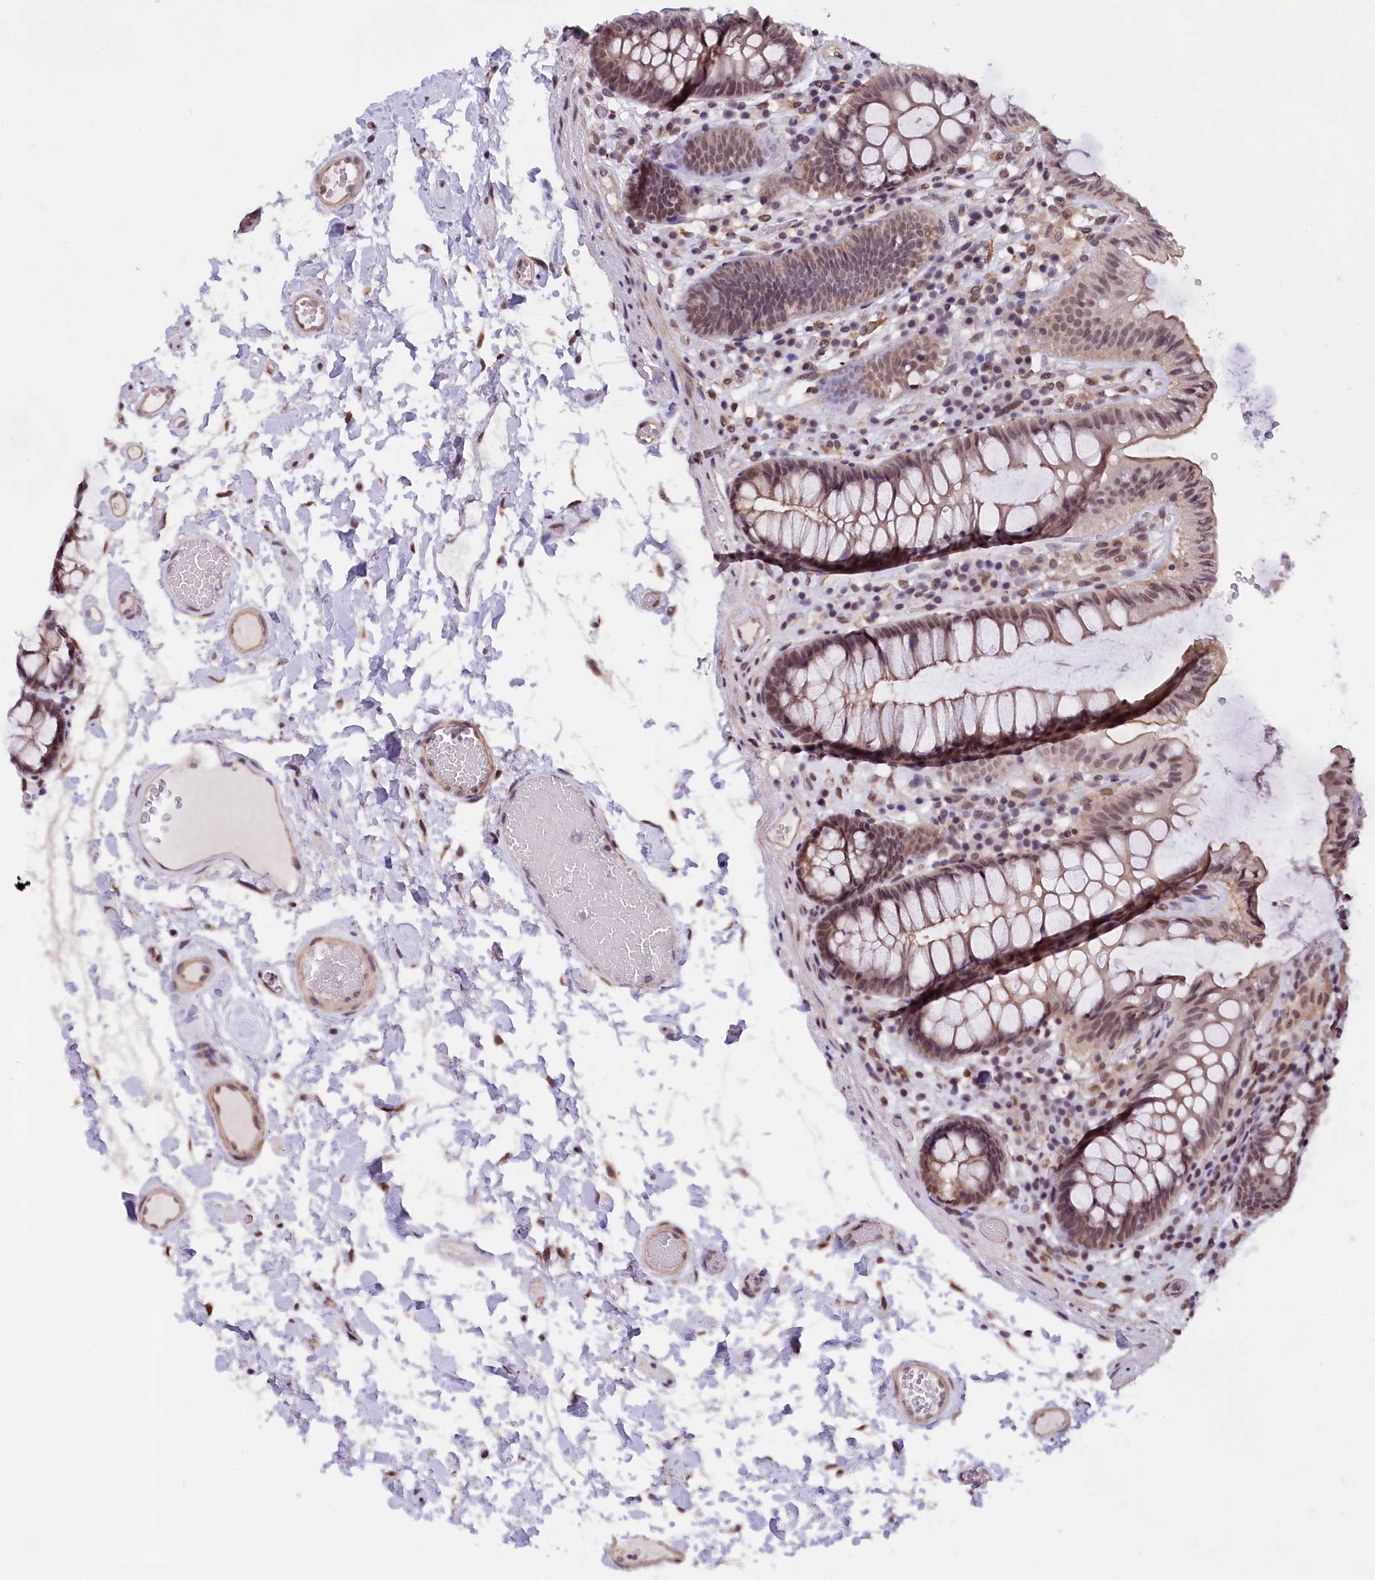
{"staining": {"intensity": "weak", "quantity": ">75%", "location": "cytoplasmic/membranous,nuclear"}, "tissue": "colon", "cell_type": "Endothelial cells", "image_type": "normal", "snomed": [{"axis": "morphology", "description": "Normal tissue, NOS"}, {"axis": "topography", "description": "Colon"}], "caption": "Weak cytoplasmic/membranous,nuclear positivity is appreciated in about >75% of endothelial cells in unremarkable colon. (Brightfield microscopy of DAB IHC at high magnification).", "gene": "ZC3H4", "patient": {"sex": "male", "age": 84}}